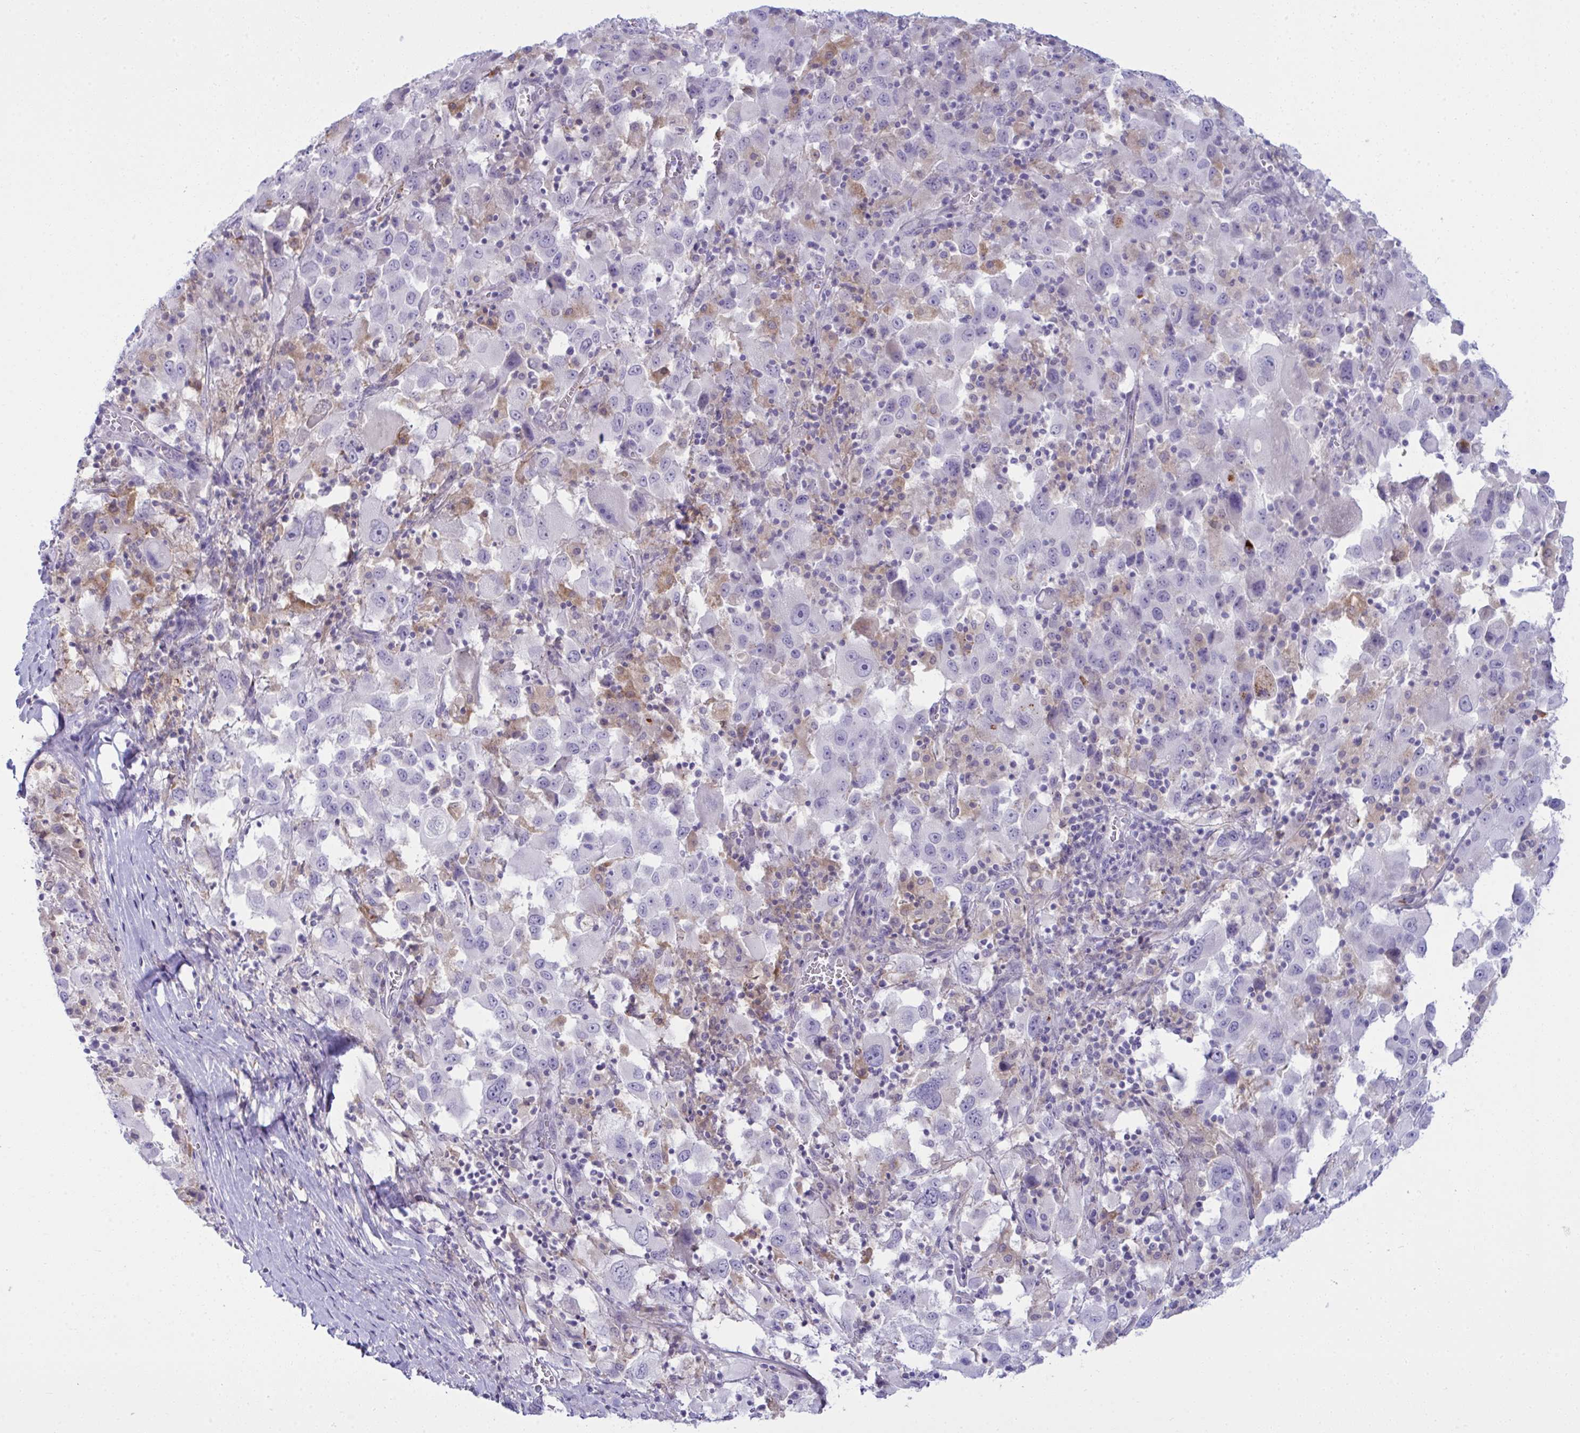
{"staining": {"intensity": "negative", "quantity": "none", "location": "none"}, "tissue": "melanoma", "cell_type": "Tumor cells", "image_type": "cancer", "snomed": [{"axis": "morphology", "description": "Malignant melanoma, Metastatic site"}, {"axis": "topography", "description": "Soft tissue"}], "caption": "Tumor cells show no significant protein positivity in melanoma.", "gene": "RGPD5", "patient": {"sex": "male", "age": 50}}